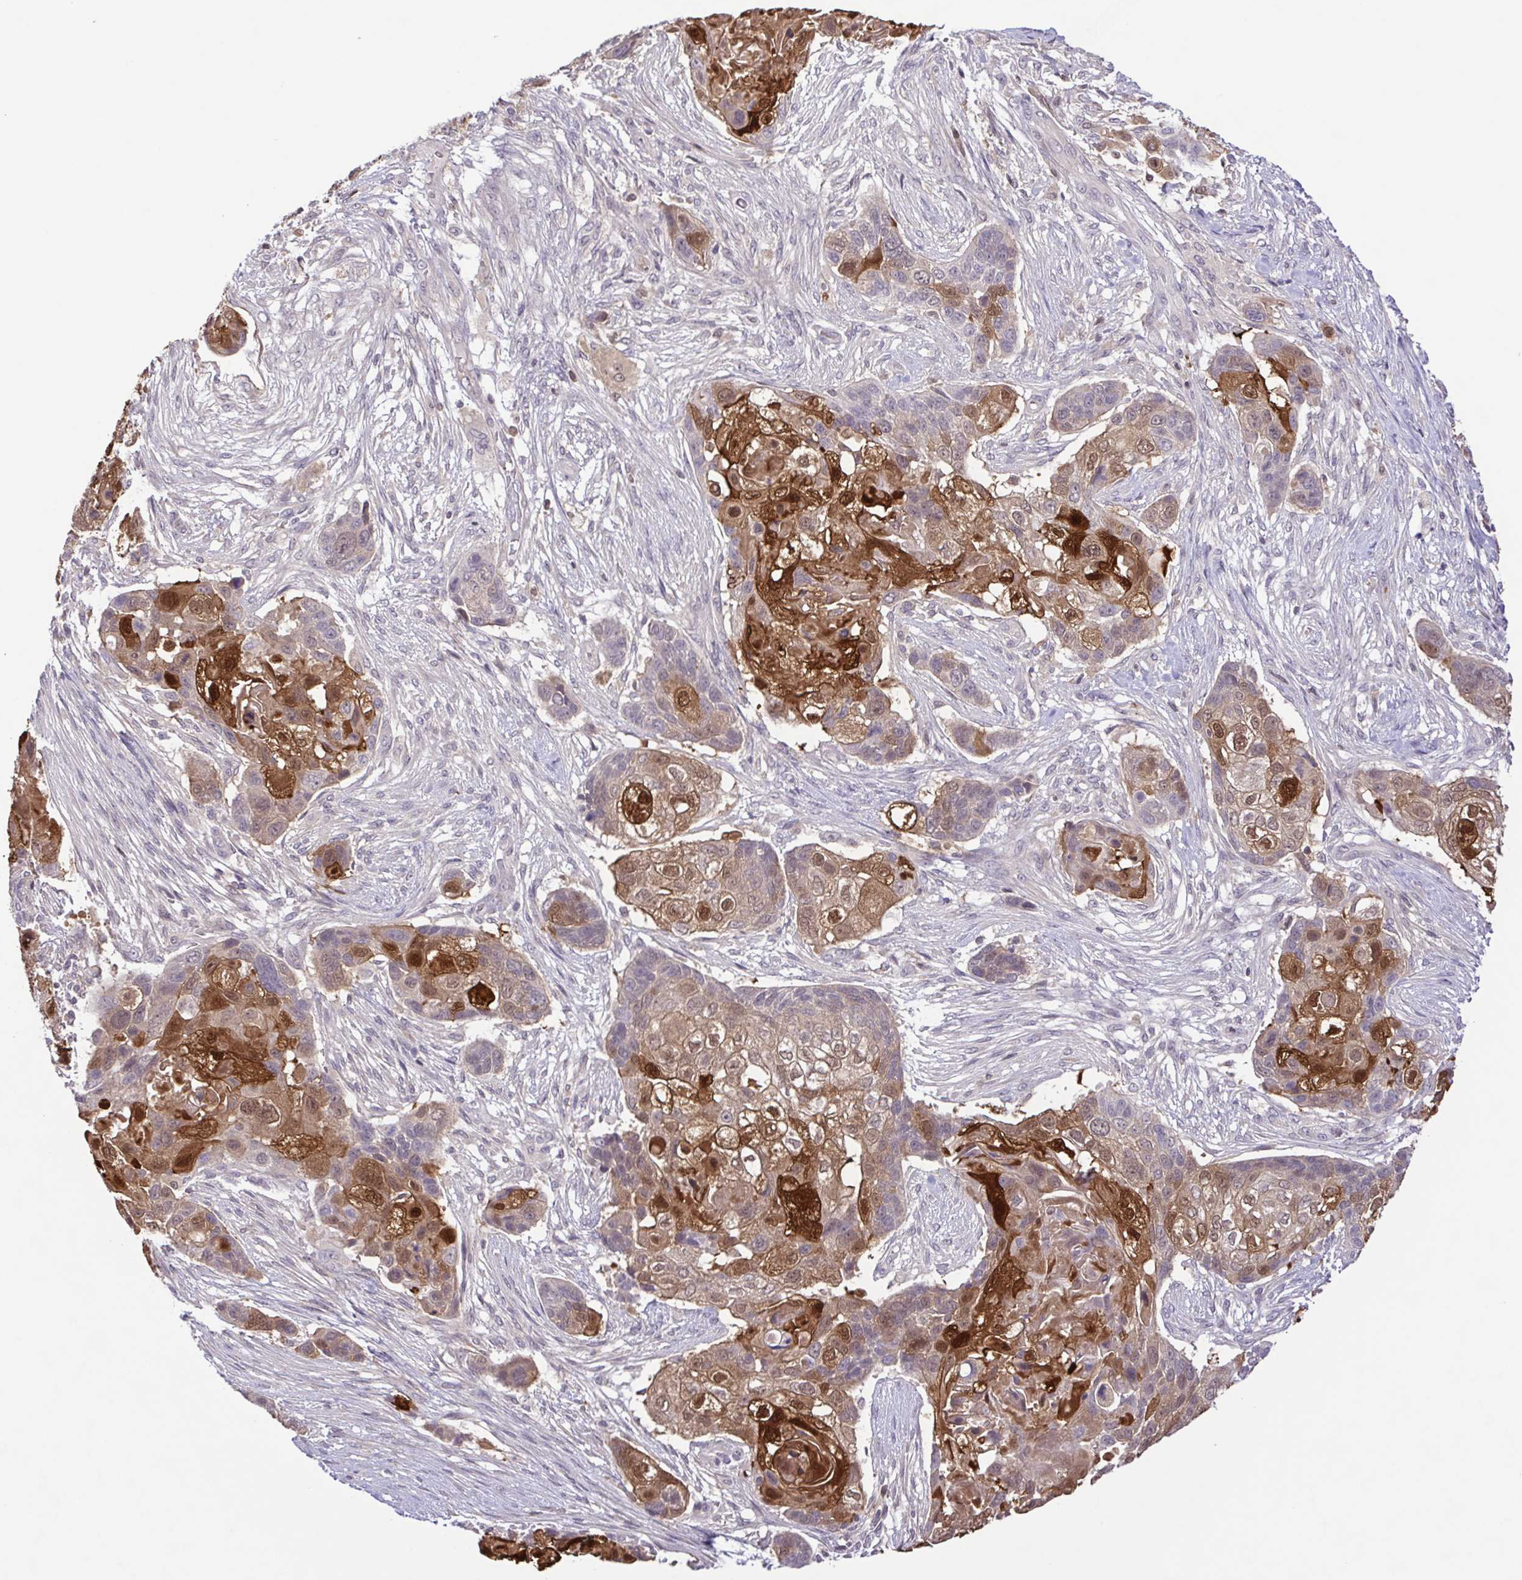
{"staining": {"intensity": "moderate", "quantity": ">75%", "location": "cytoplasmic/membranous,nuclear"}, "tissue": "lung cancer", "cell_type": "Tumor cells", "image_type": "cancer", "snomed": [{"axis": "morphology", "description": "Squamous cell carcinoma, NOS"}, {"axis": "topography", "description": "Lung"}], "caption": "Tumor cells reveal moderate cytoplasmic/membranous and nuclear positivity in approximately >75% of cells in squamous cell carcinoma (lung). The protein is shown in brown color, while the nuclei are stained blue.", "gene": "IL1RN", "patient": {"sex": "male", "age": 69}}